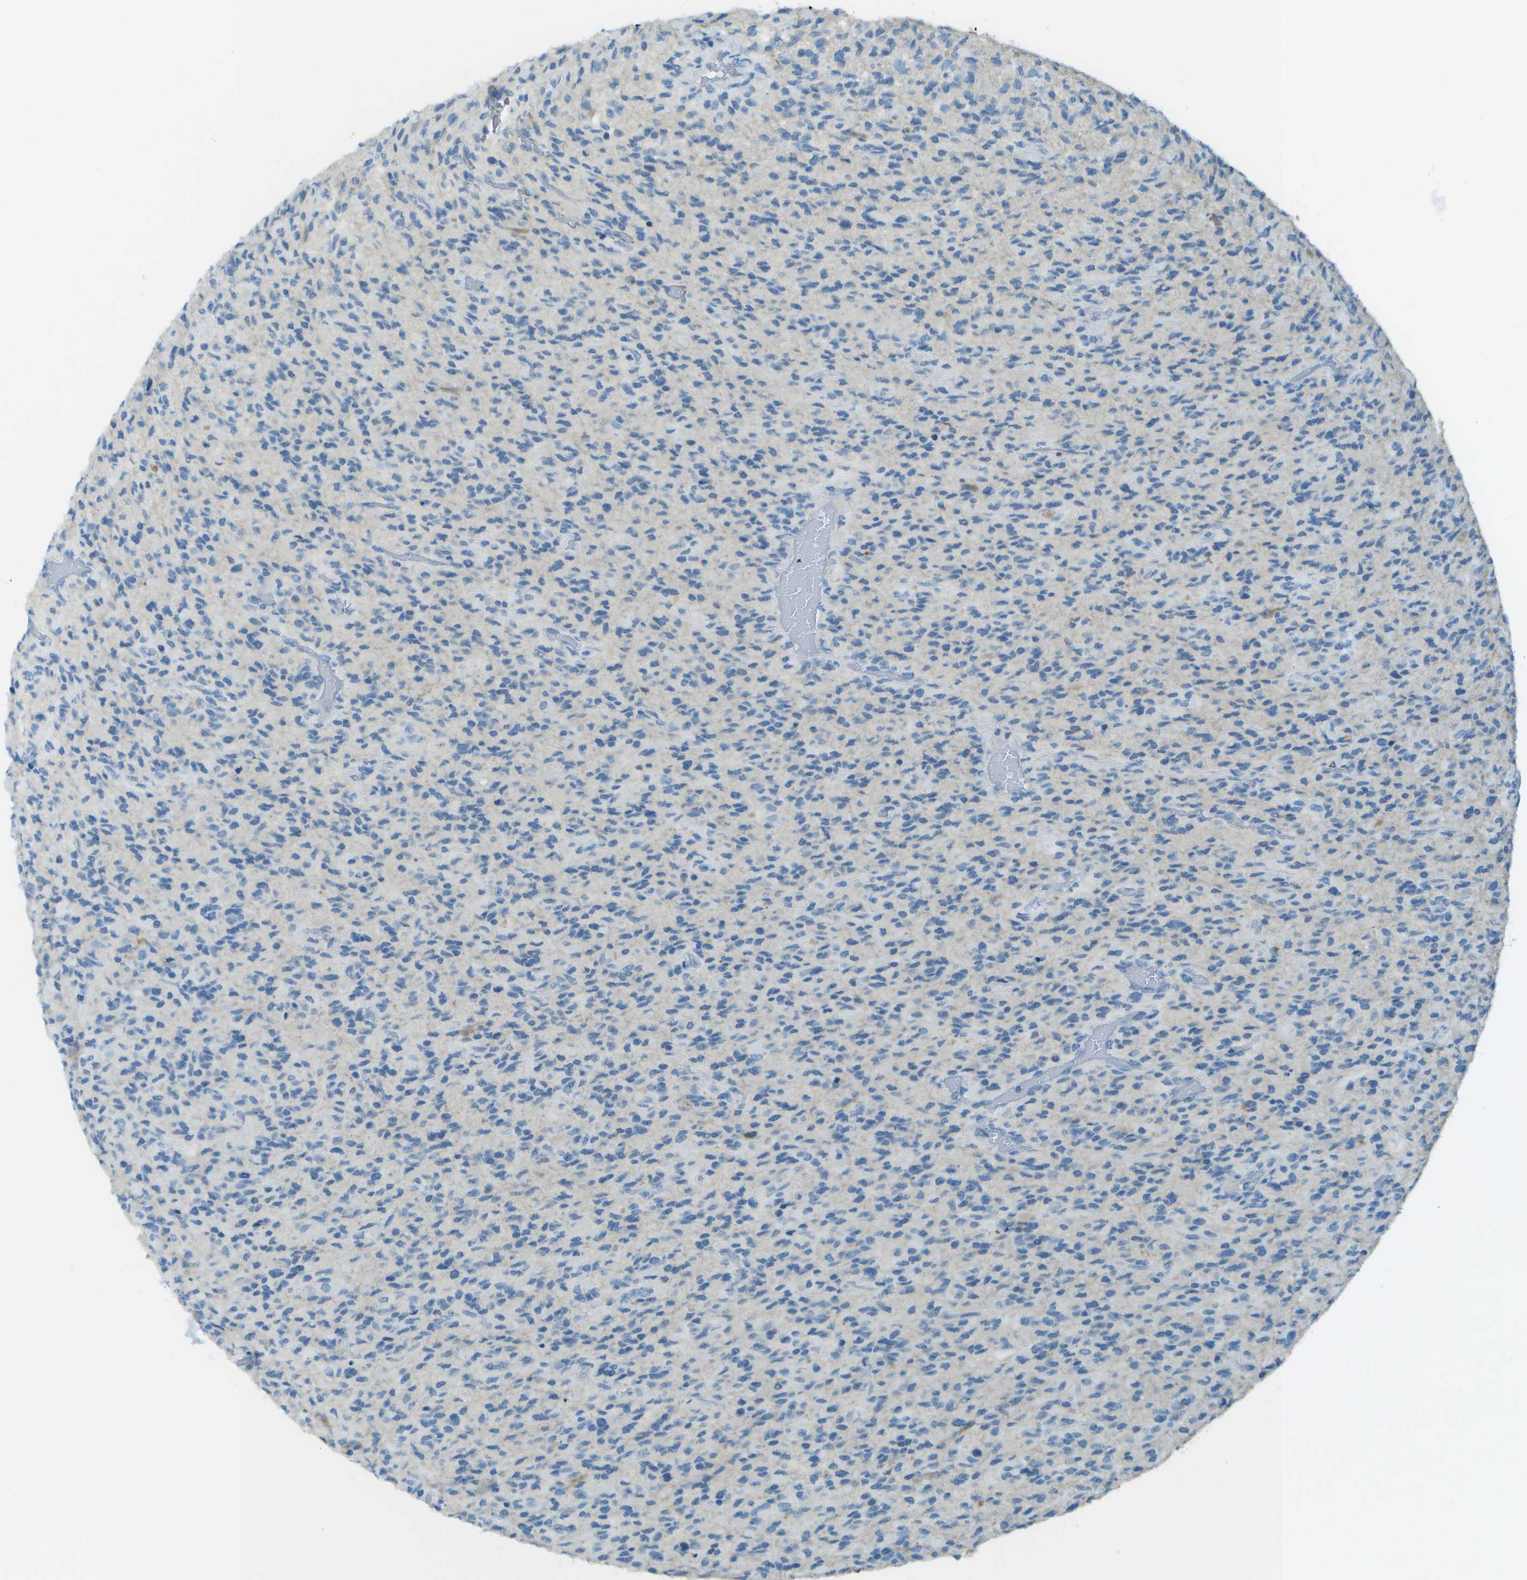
{"staining": {"intensity": "negative", "quantity": "none", "location": "none"}, "tissue": "glioma", "cell_type": "Tumor cells", "image_type": "cancer", "snomed": [{"axis": "morphology", "description": "Glioma, malignant, High grade"}, {"axis": "topography", "description": "Brain"}], "caption": "The micrograph exhibits no staining of tumor cells in glioma.", "gene": "LGI2", "patient": {"sex": "male", "age": 71}}